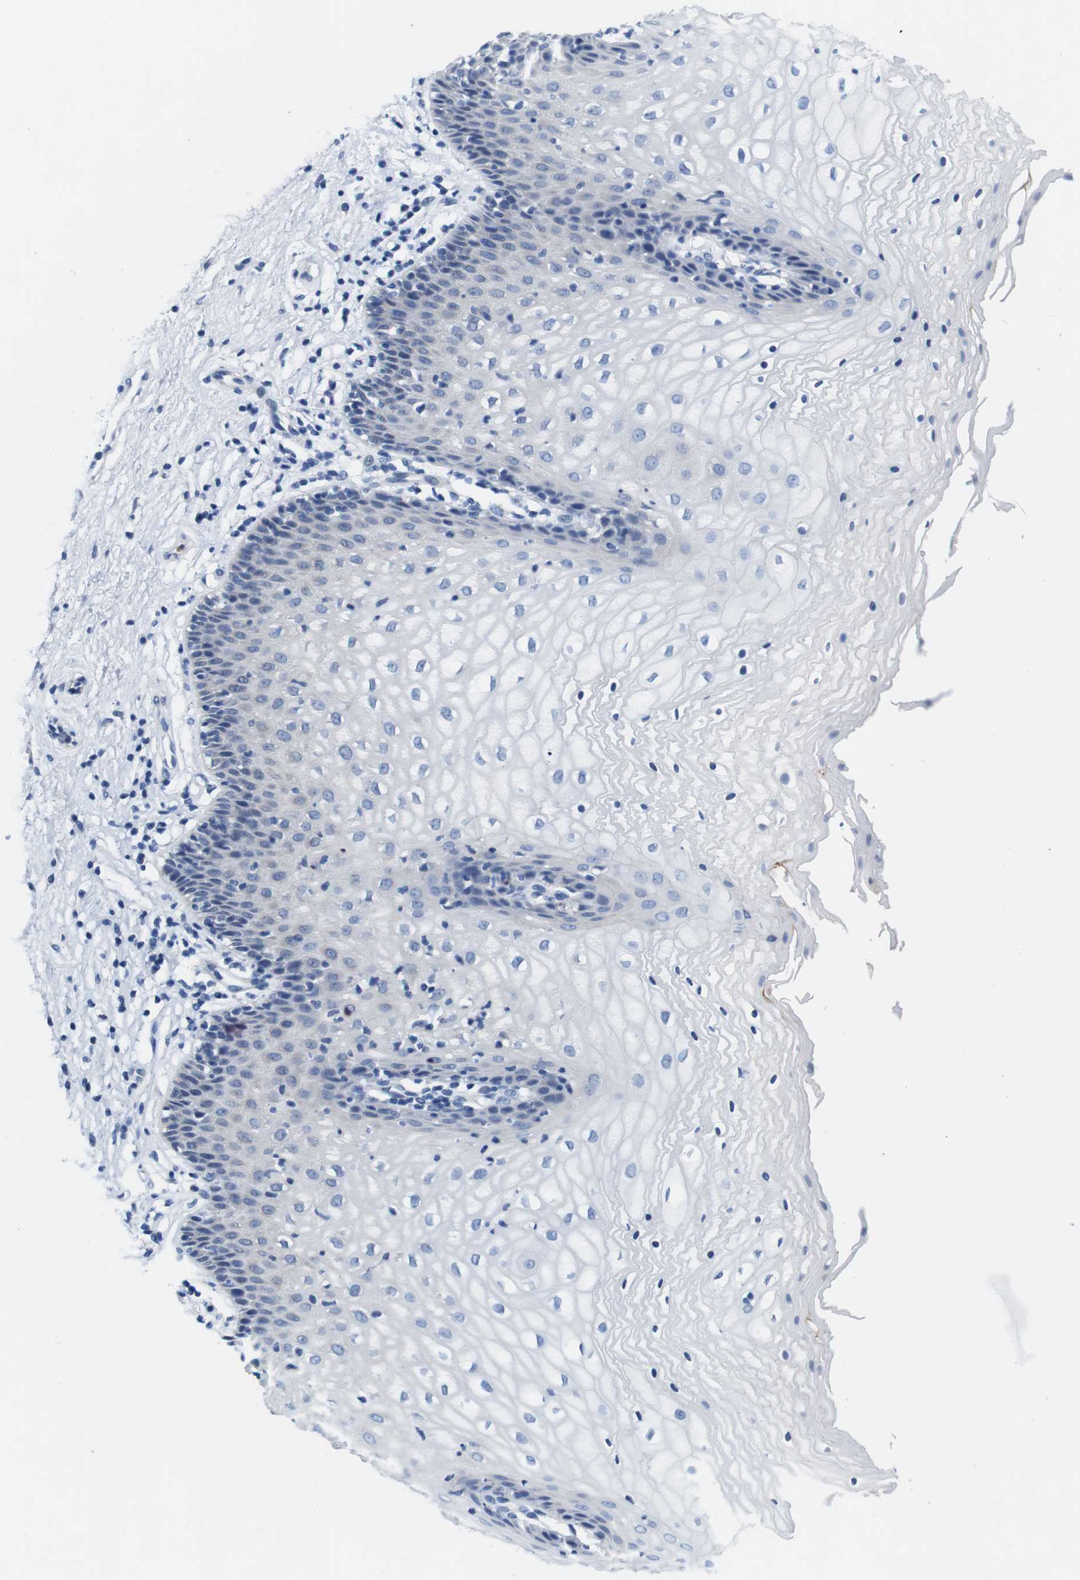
{"staining": {"intensity": "negative", "quantity": "none", "location": "none"}, "tissue": "vagina", "cell_type": "Squamous epithelial cells", "image_type": "normal", "snomed": [{"axis": "morphology", "description": "Normal tissue, NOS"}, {"axis": "topography", "description": "Vagina"}], "caption": "Micrograph shows no significant protein positivity in squamous epithelial cells of unremarkable vagina. (Immunohistochemistry (ihc), brightfield microscopy, high magnification).", "gene": "C1RL", "patient": {"sex": "female", "age": 34}}